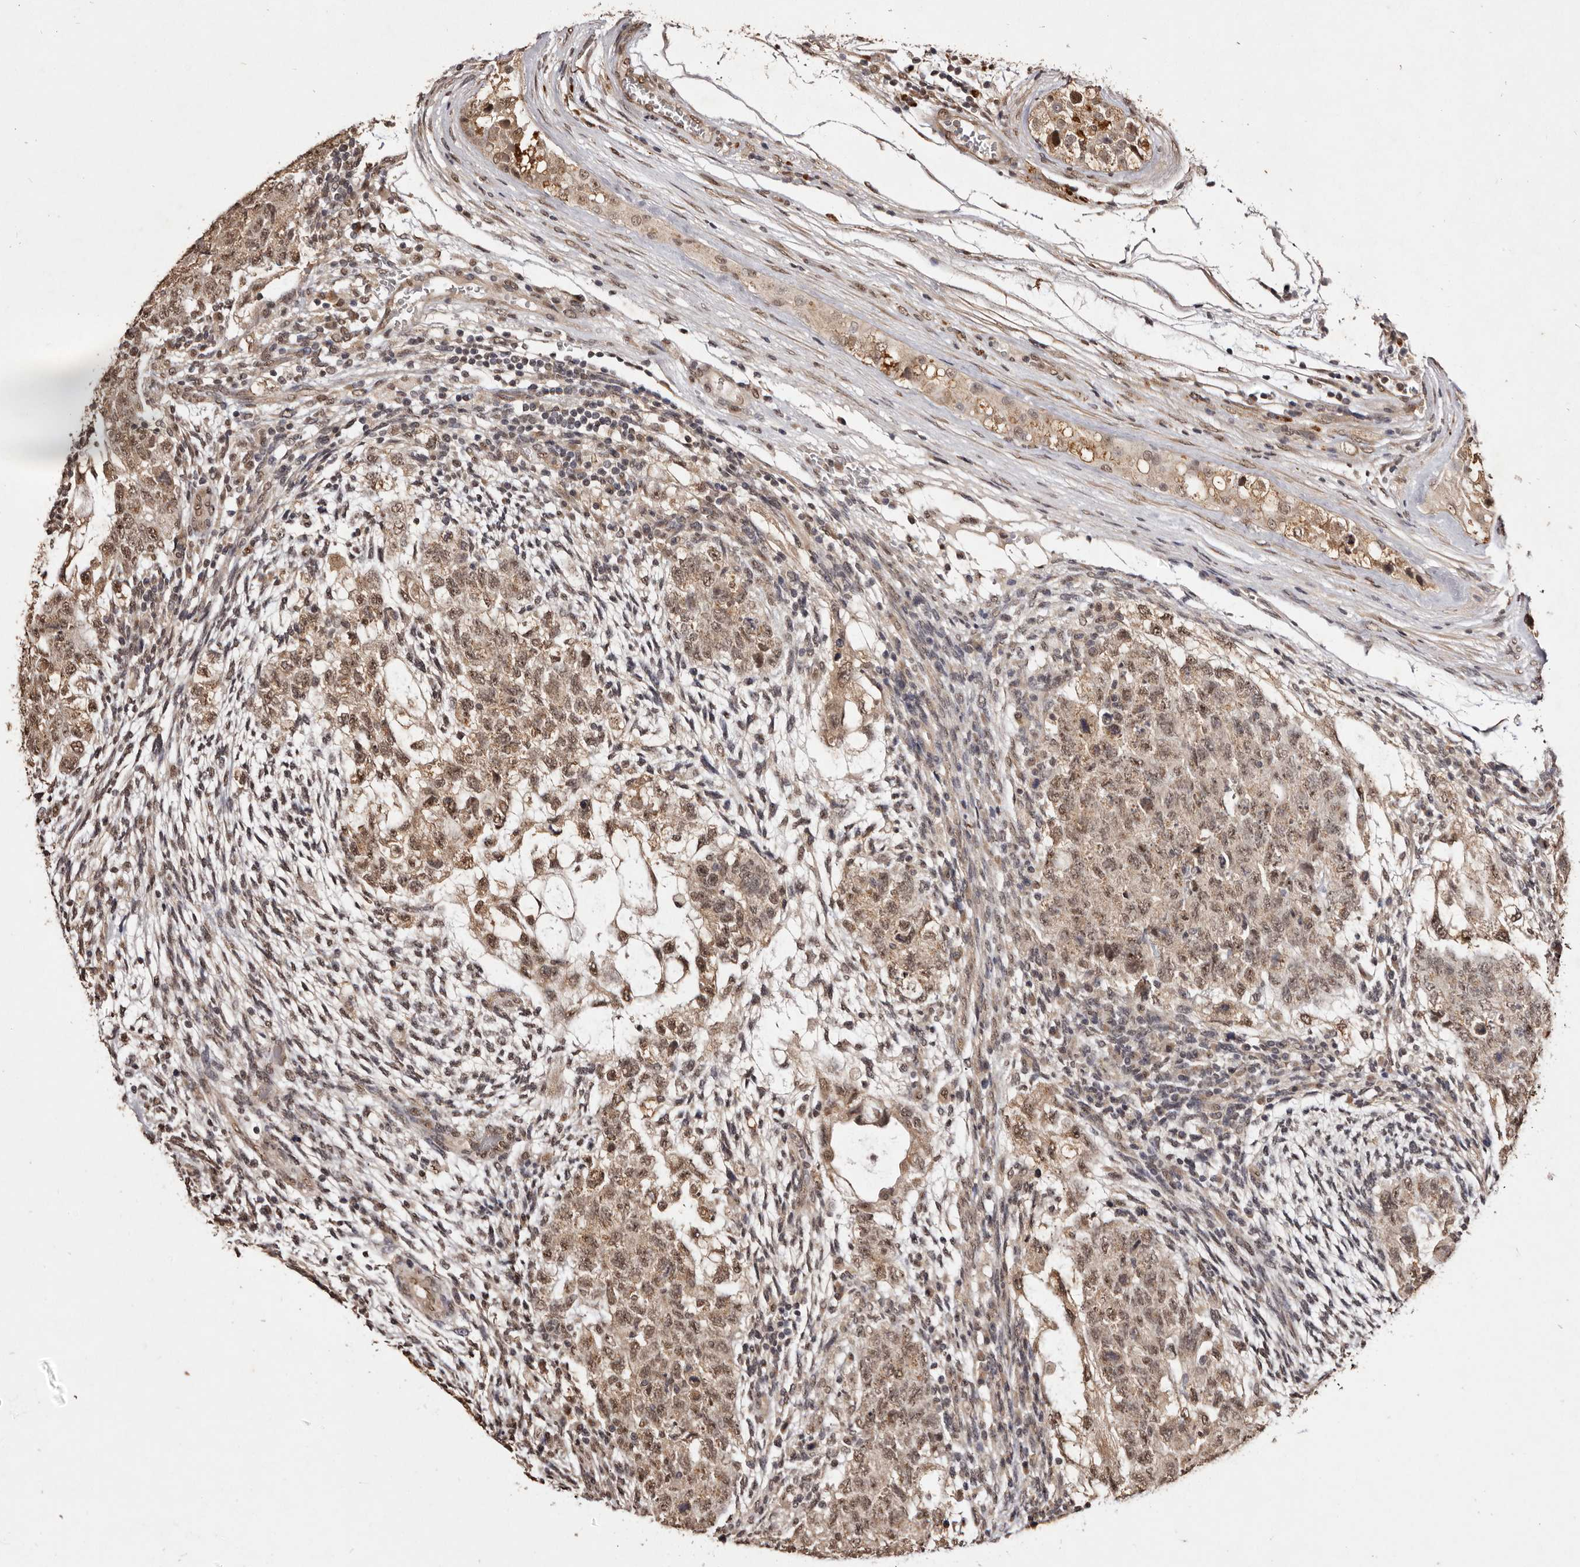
{"staining": {"intensity": "moderate", "quantity": ">75%", "location": "cytoplasmic/membranous,nuclear"}, "tissue": "testis cancer", "cell_type": "Tumor cells", "image_type": "cancer", "snomed": [{"axis": "morphology", "description": "Normal tissue, NOS"}, {"axis": "morphology", "description": "Carcinoma, Embryonal, NOS"}, {"axis": "topography", "description": "Testis"}], "caption": "Brown immunohistochemical staining in testis embryonal carcinoma exhibits moderate cytoplasmic/membranous and nuclear expression in about >75% of tumor cells.", "gene": "NOTCH1", "patient": {"sex": "male", "age": 36}}